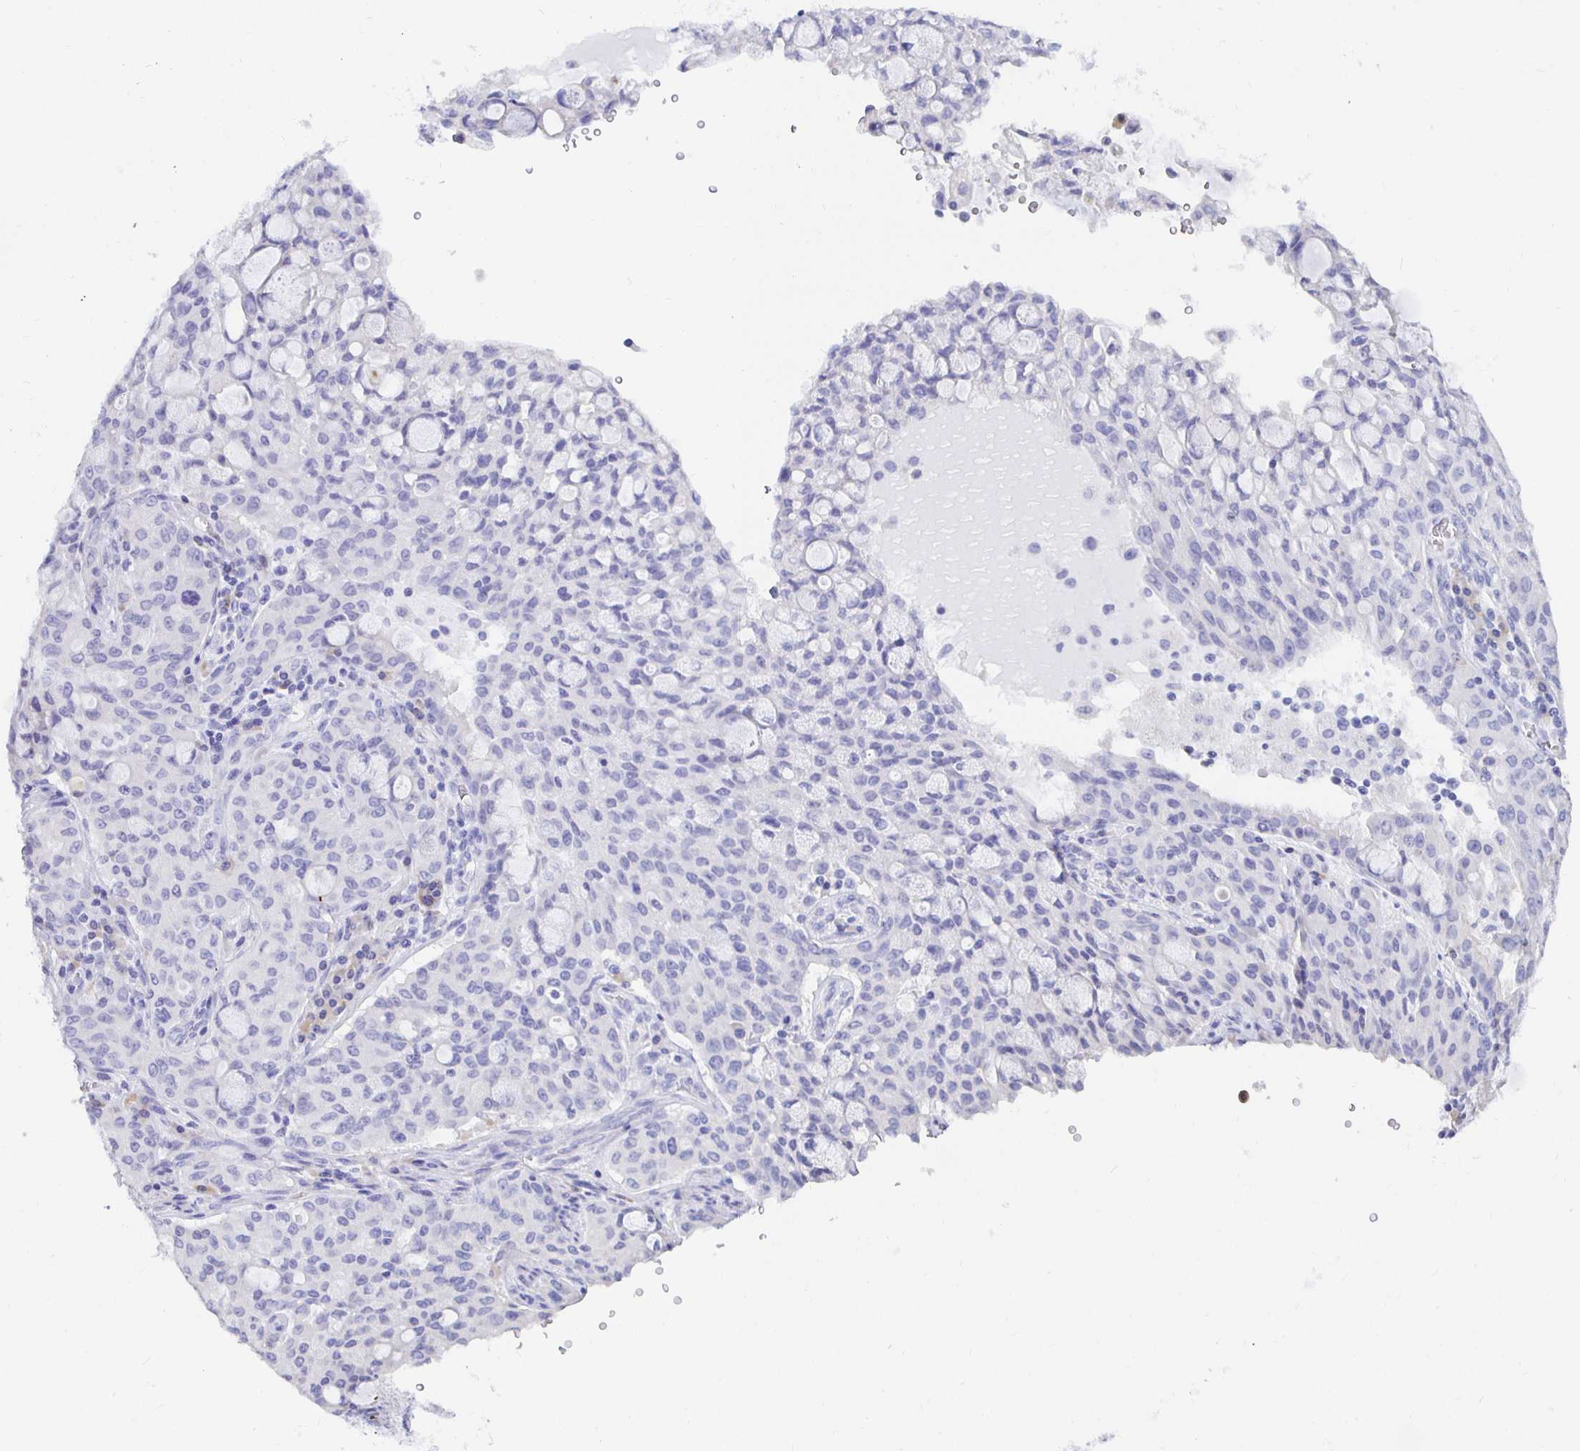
{"staining": {"intensity": "negative", "quantity": "none", "location": "none"}, "tissue": "lung cancer", "cell_type": "Tumor cells", "image_type": "cancer", "snomed": [{"axis": "morphology", "description": "Adenocarcinoma, NOS"}, {"axis": "topography", "description": "Lung"}], "caption": "This is an immunohistochemistry photomicrograph of lung cancer. There is no expression in tumor cells.", "gene": "UMOD", "patient": {"sex": "female", "age": 44}}